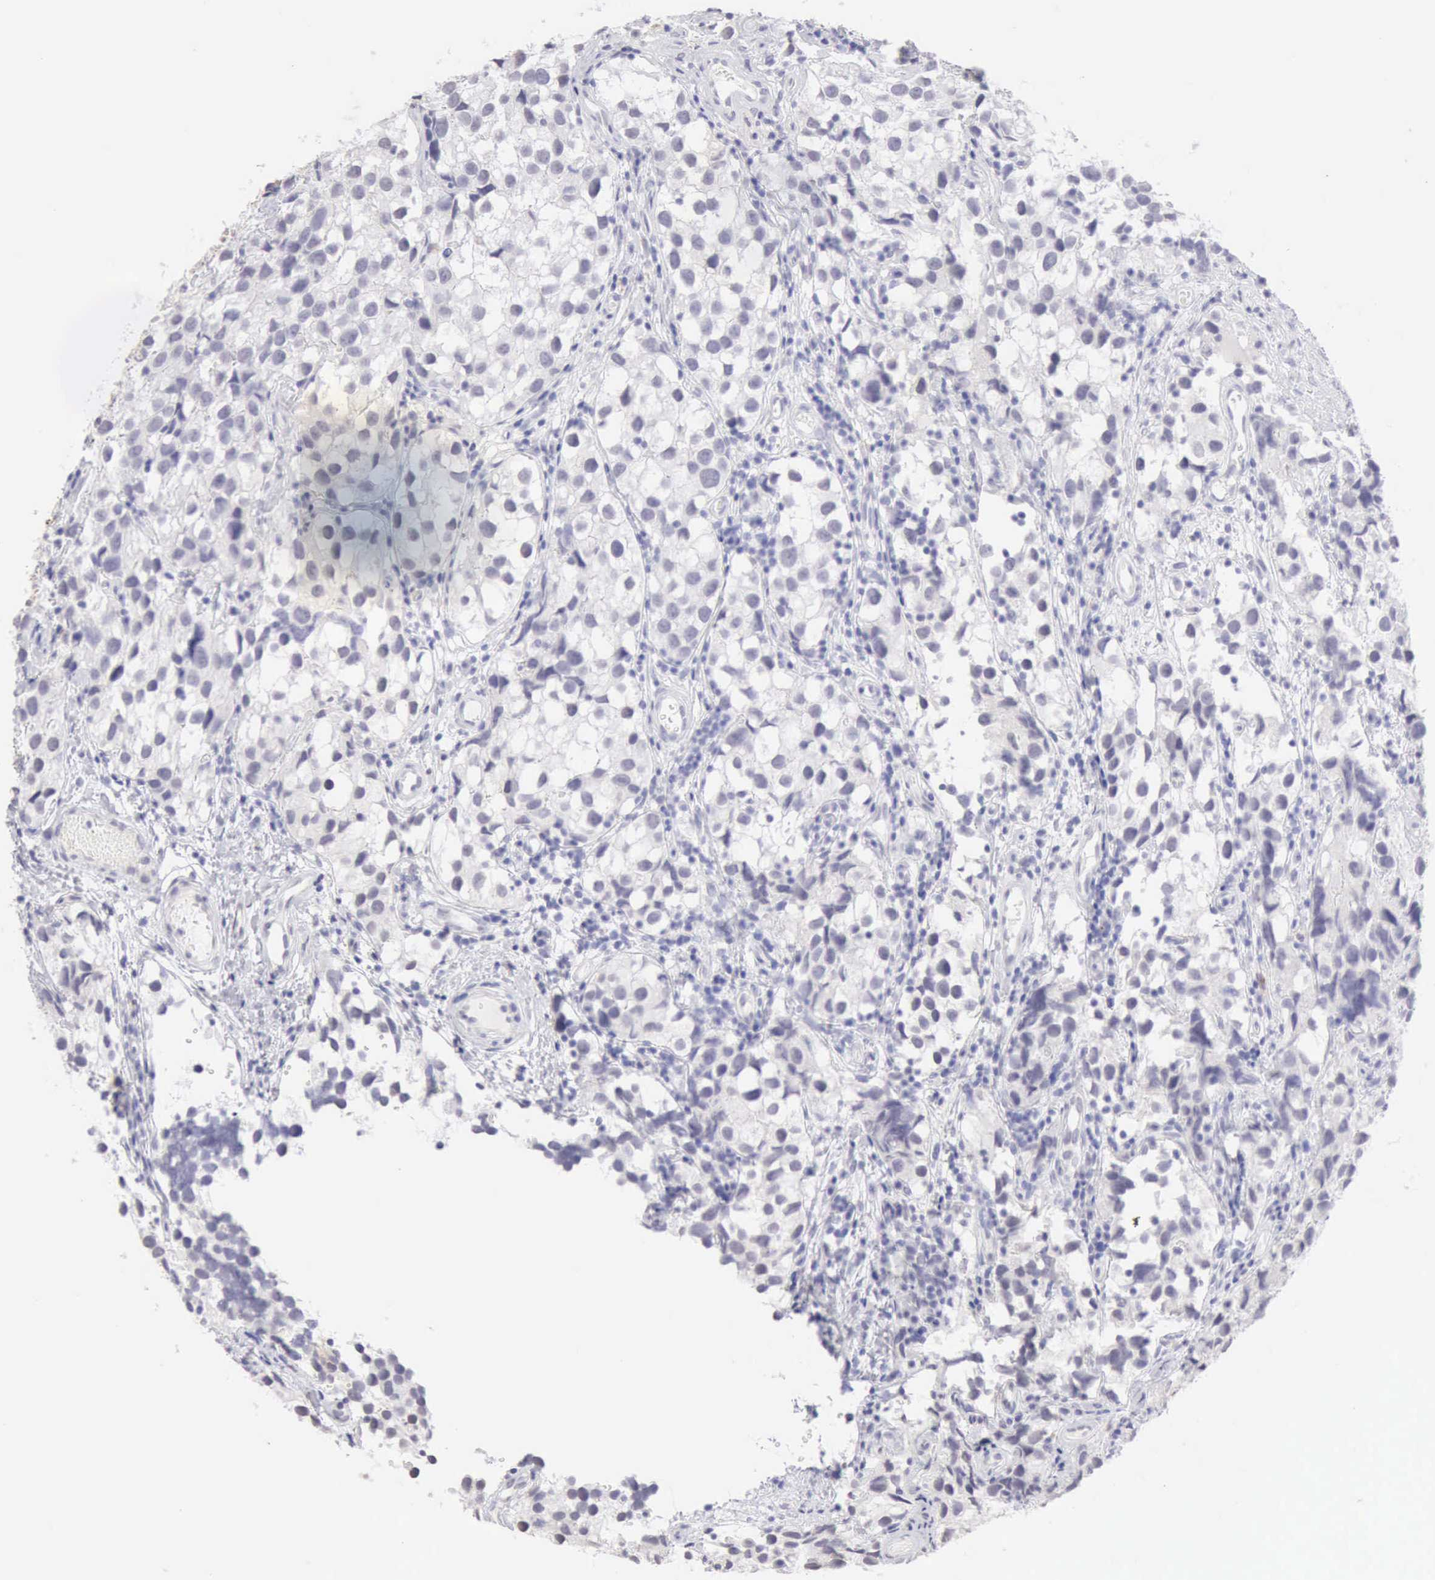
{"staining": {"intensity": "negative", "quantity": "none", "location": "none"}, "tissue": "testis cancer", "cell_type": "Tumor cells", "image_type": "cancer", "snomed": [{"axis": "morphology", "description": "Seminoma, NOS"}, {"axis": "topography", "description": "Testis"}], "caption": "IHC micrograph of neoplastic tissue: human testis cancer (seminoma) stained with DAB exhibits no significant protein staining in tumor cells.", "gene": "RNASE1", "patient": {"sex": "male", "age": 39}}